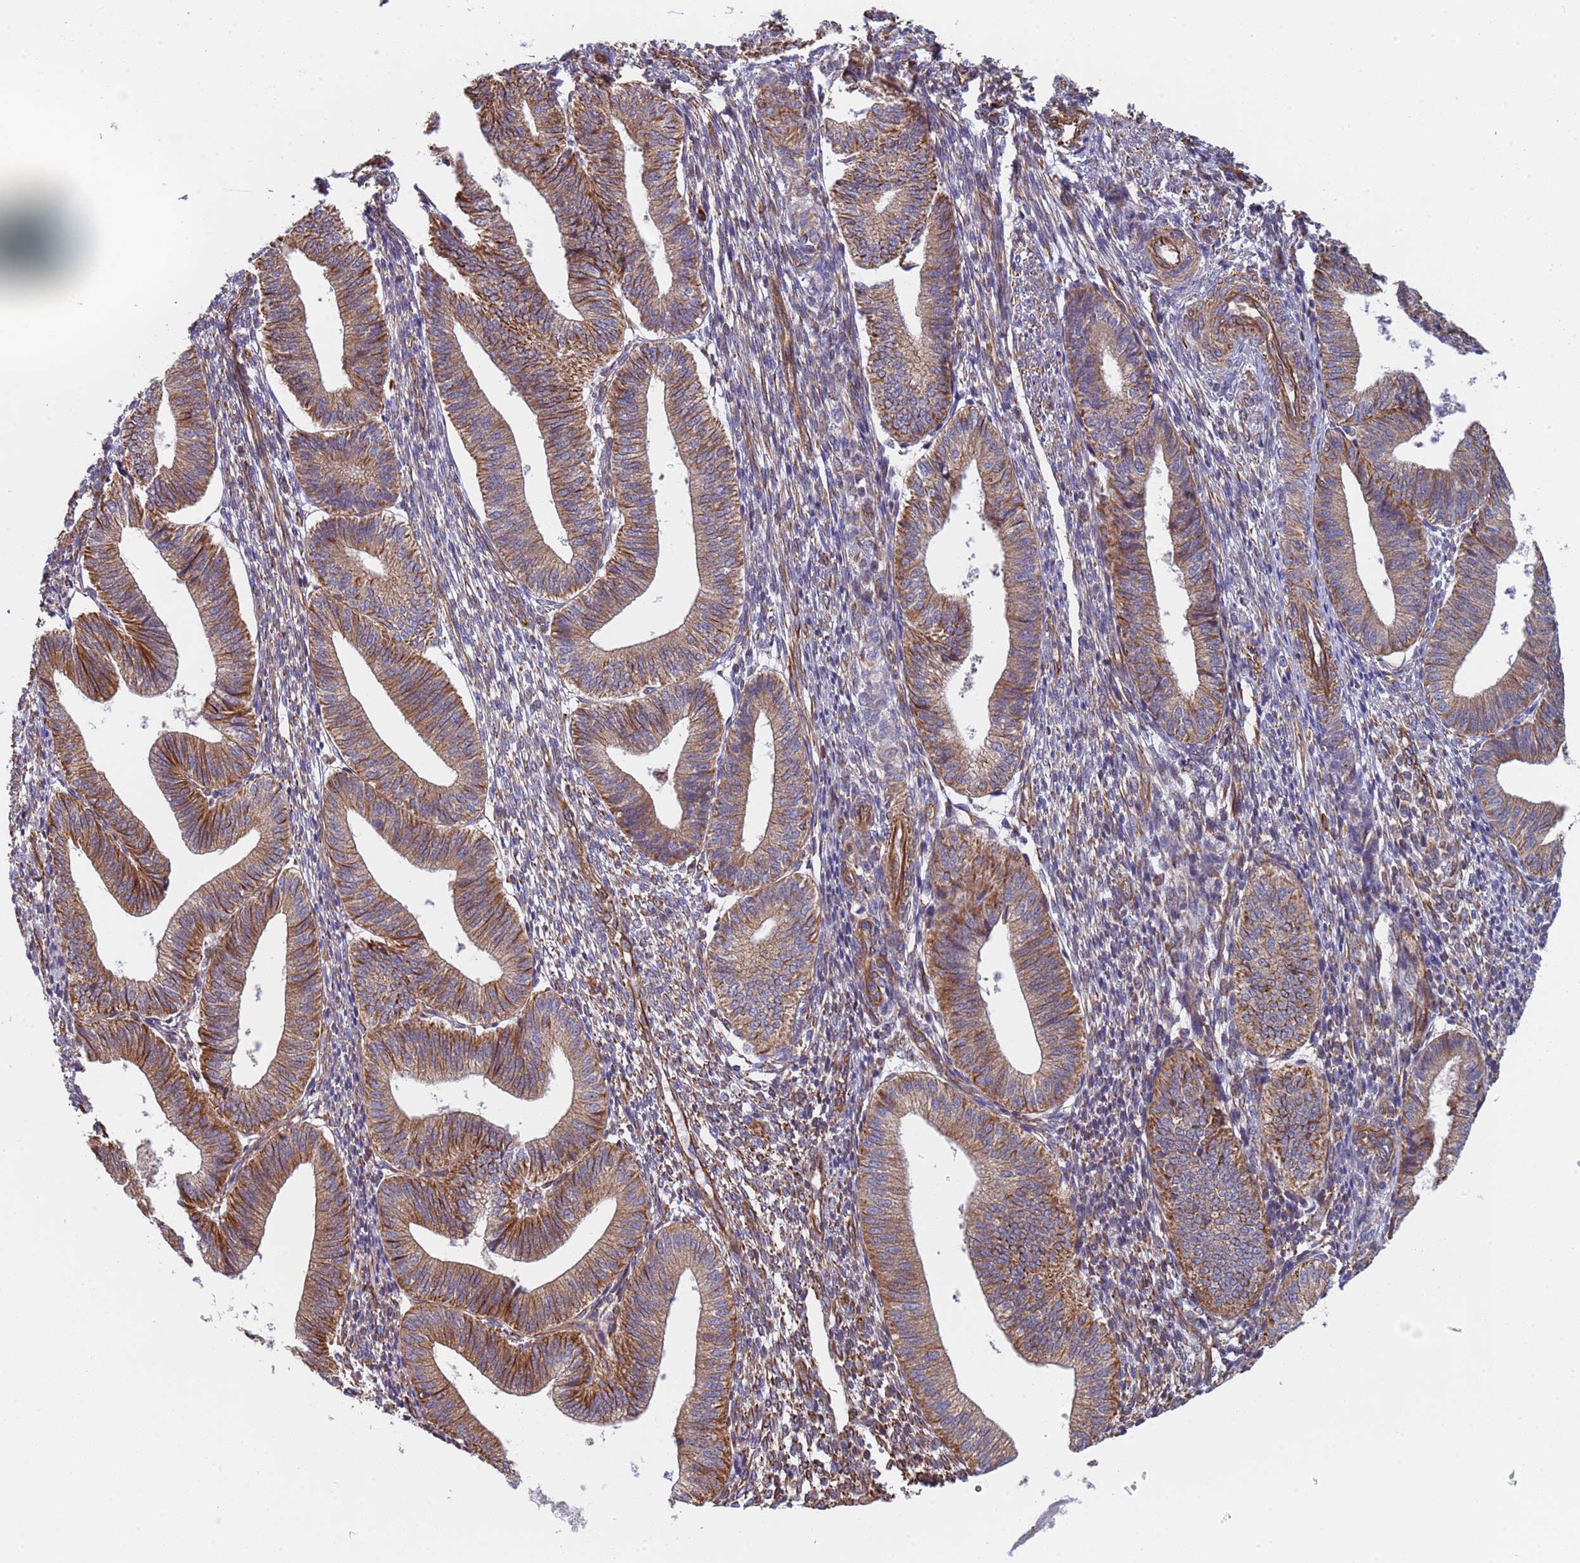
{"staining": {"intensity": "weak", "quantity": "25%-75%", "location": "cytoplasmic/membranous"}, "tissue": "endometrium", "cell_type": "Cells in endometrial stroma", "image_type": "normal", "snomed": [{"axis": "morphology", "description": "Normal tissue, NOS"}, {"axis": "topography", "description": "Endometrium"}], "caption": "Immunohistochemical staining of unremarkable endometrium displays weak cytoplasmic/membranous protein expression in approximately 25%-75% of cells in endometrial stroma.", "gene": "NUDT12", "patient": {"sex": "female", "age": 34}}